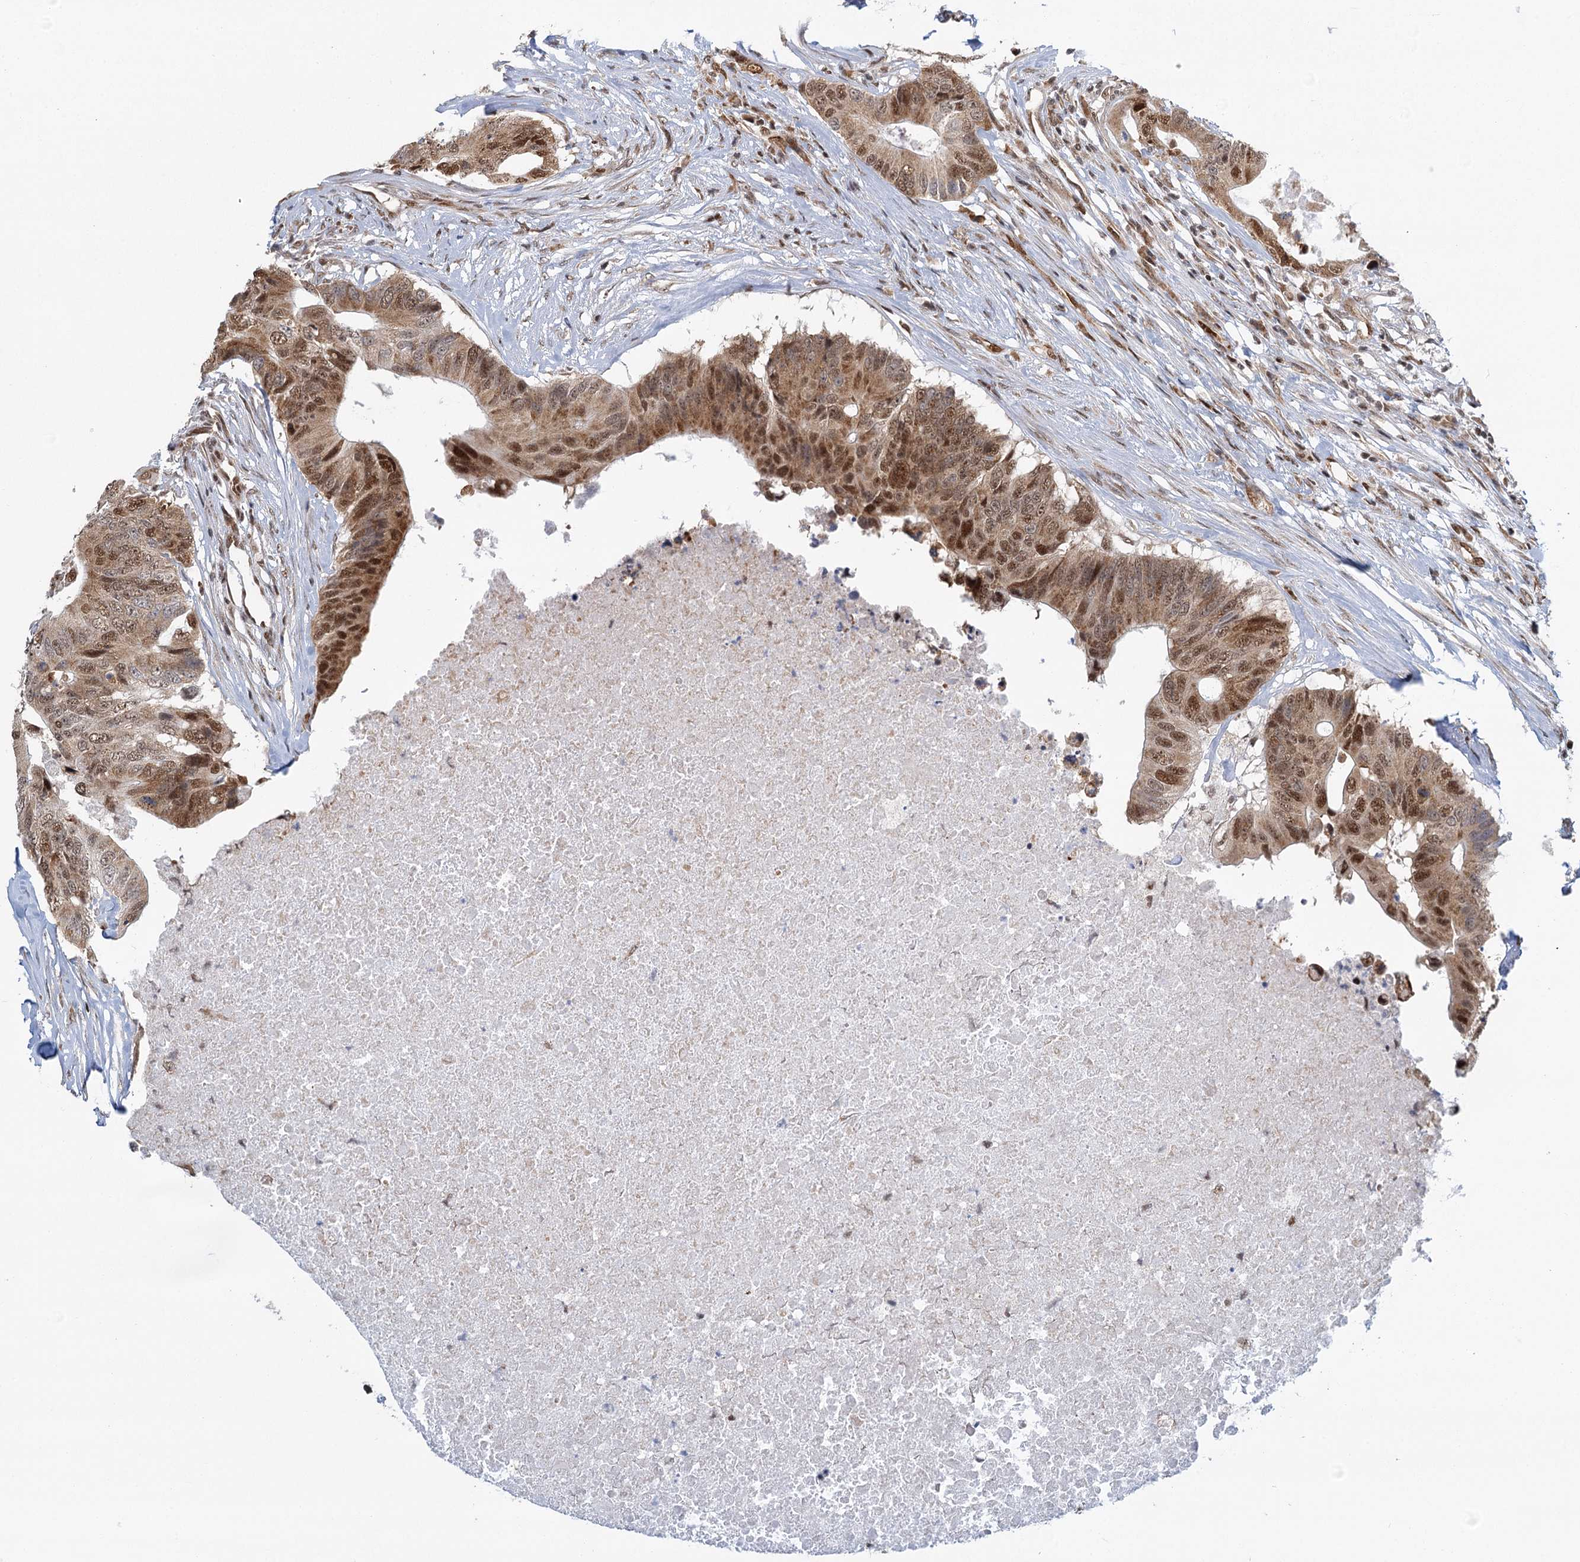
{"staining": {"intensity": "strong", "quantity": ">75%", "location": "cytoplasmic/membranous,nuclear"}, "tissue": "colorectal cancer", "cell_type": "Tumor cells", "image_type": "cancer", "snomed": [{"axis": "morphology", "description": "Adenocarcinoma, NOS"}, {"axis": "topography", "description": "Colon"}], "caption": "Protein expression analysis of human colorectal cancer reveals strong cytoplasmic/membranous and nuclear expression in approximately >75% of tumor cells.", "gene": "GPATCH11", "patient": {"sex": "male", "age": 71}}